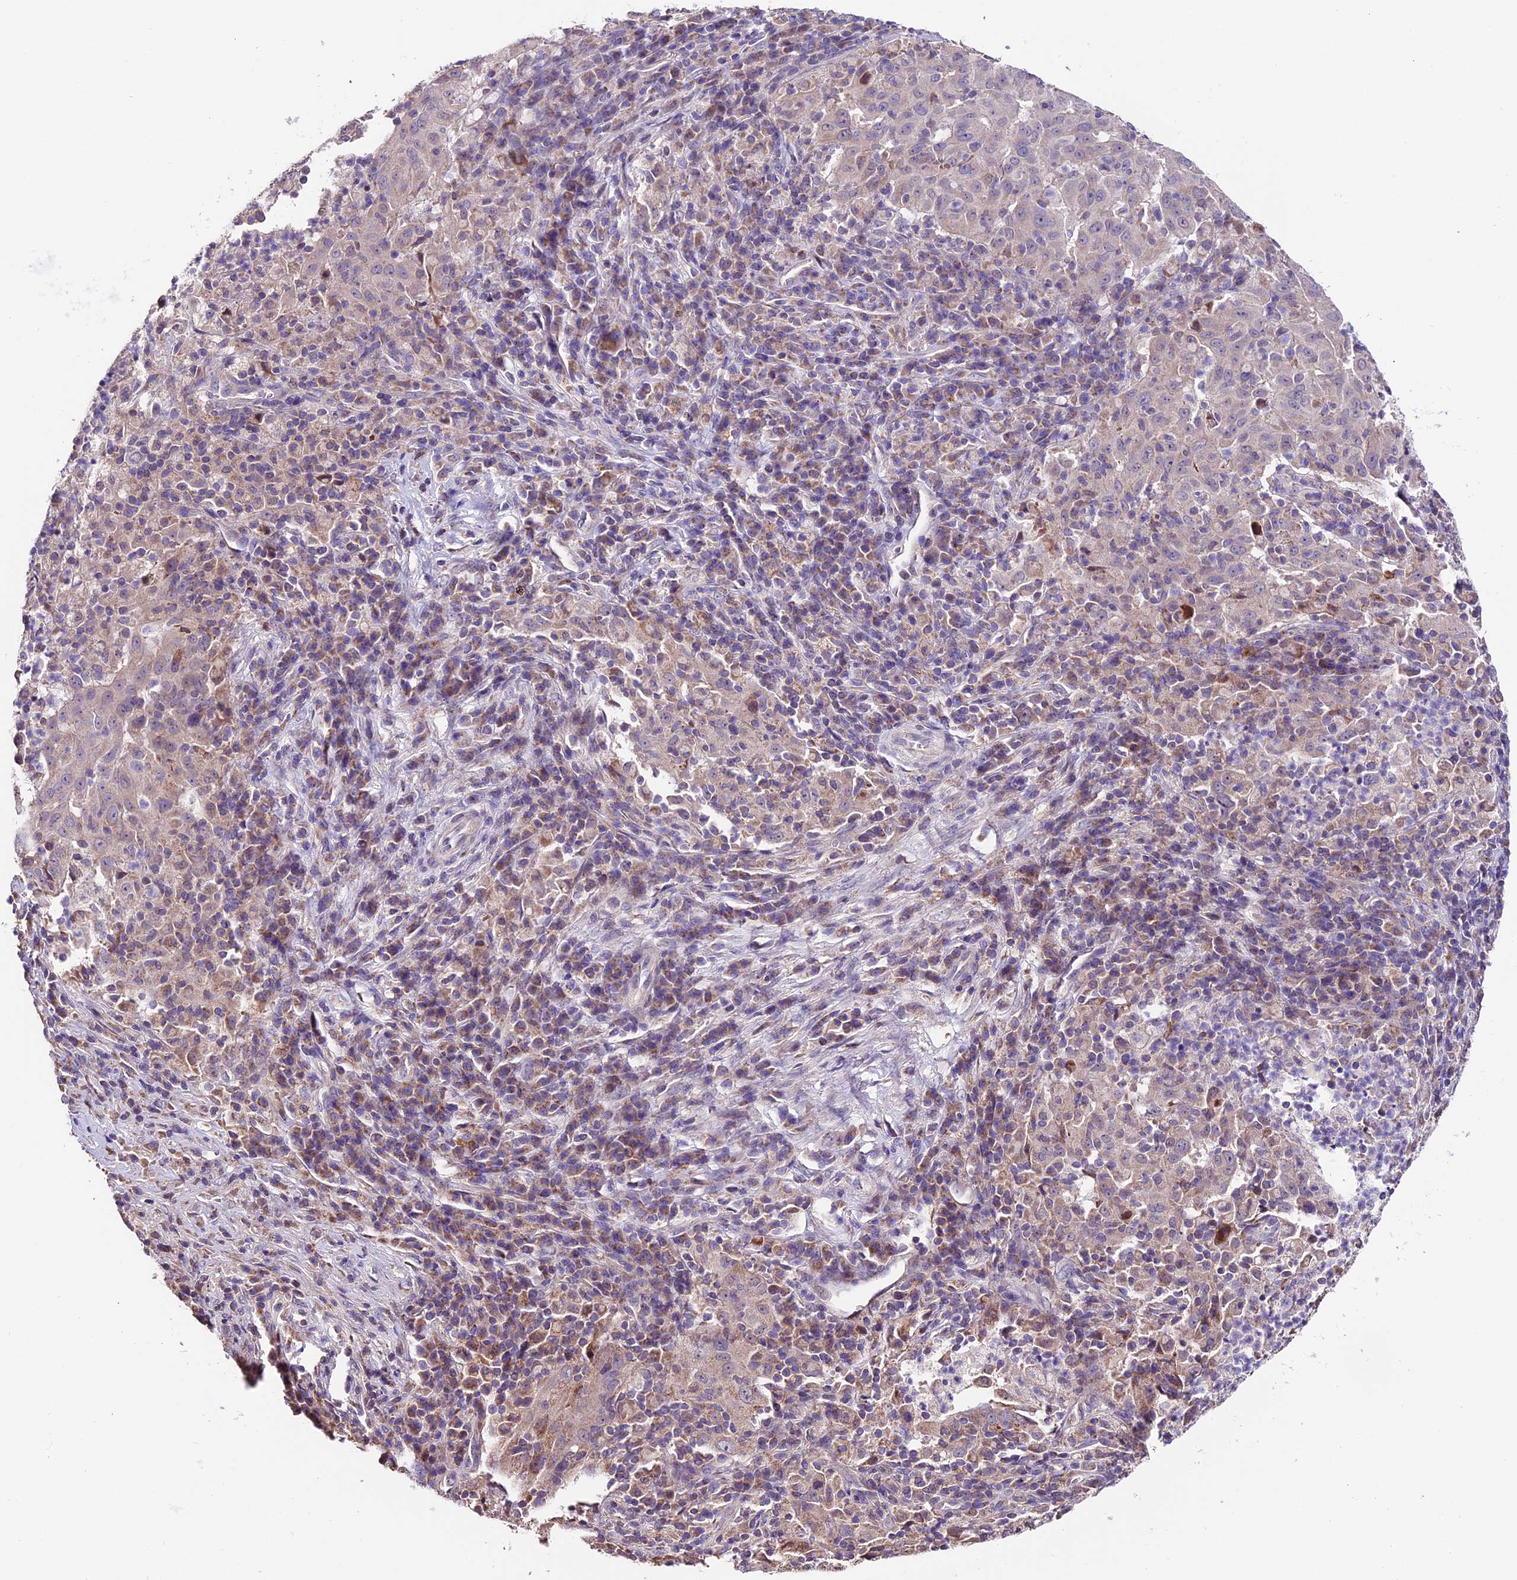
{"staining": {"intensity": "moderate", "quantity": "25%-75%", "location": "cytoplasmic/membranous"}, "tissue": "pancreatic cancer", "cell_type": "Tumor cells", "image_type": "cancer", "snomed": [{"axis": "morphology", "description": "Adenocarcinoma, NOS"}, {"axis": "topography", "description": "Pancreas"}], "caption": "Immunohistochemical staining of adenocarcinoma (pancreatic) exhibits medium levels of moderate cytoplasmic/membranous positivity in about 25%-75% of tumor cells.", "gene": "DDX28", "patient": {"sex": "male", "age": 63}}